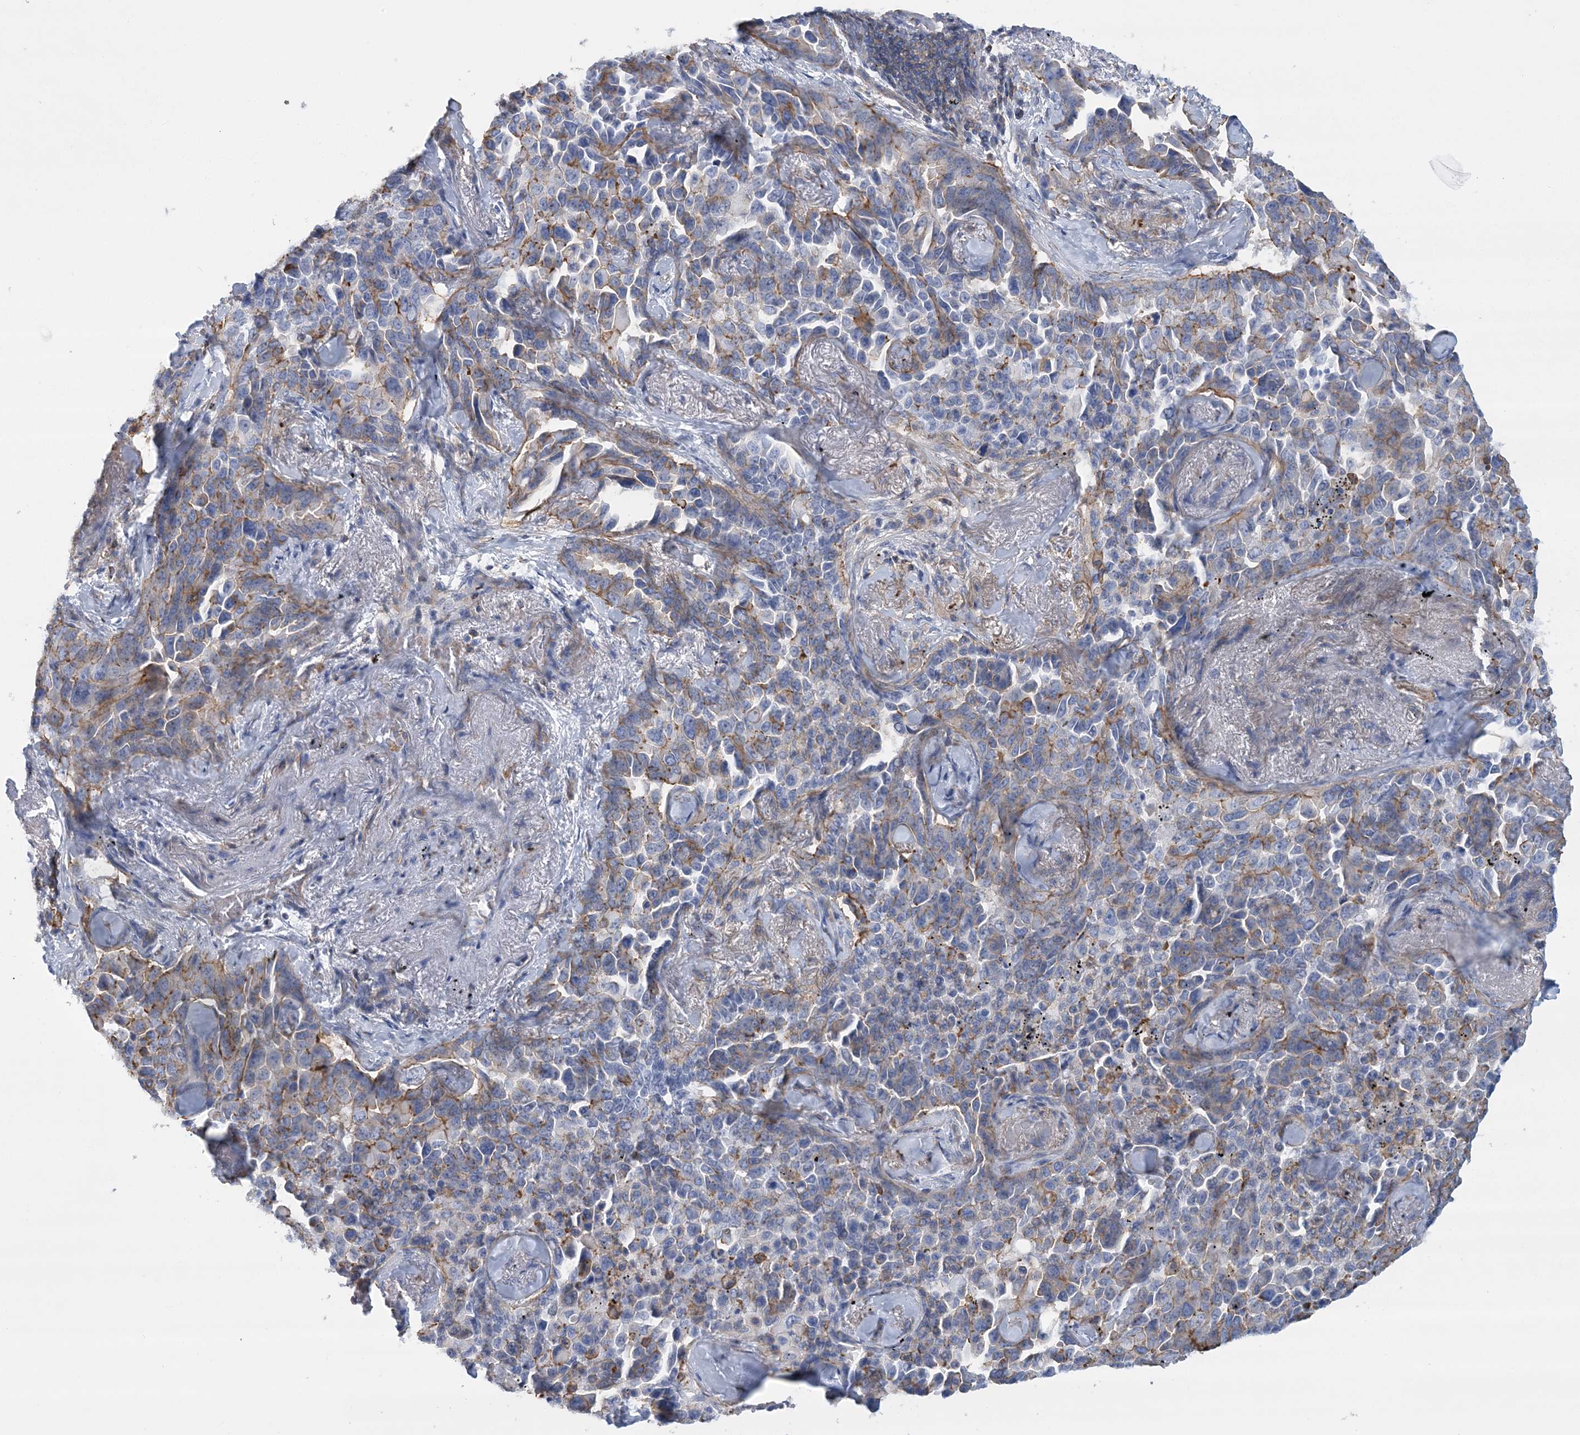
{"staining": {"intensity": "moderate", "quantity": "<25%", "location": "cytoplasmic/membranous"}, "tissue": "lung cancer", "cell_type": "Tumor cells", "image_type": "cancer", "snomed": [{"axis": "morphology", "description": "Adenocarcinoma, NOS"}, {"axis": "topography", "description": "Lung"}], "caption": "This image shows immunohistochemistry (IHC) staining of human lung cancer (adenocarcinoma), with low moderate cytoplasmic/membranous staining in about <25% of tumor cells.", "gene": "C11orf21", "patient": {"sex": "female", "age": 67}}